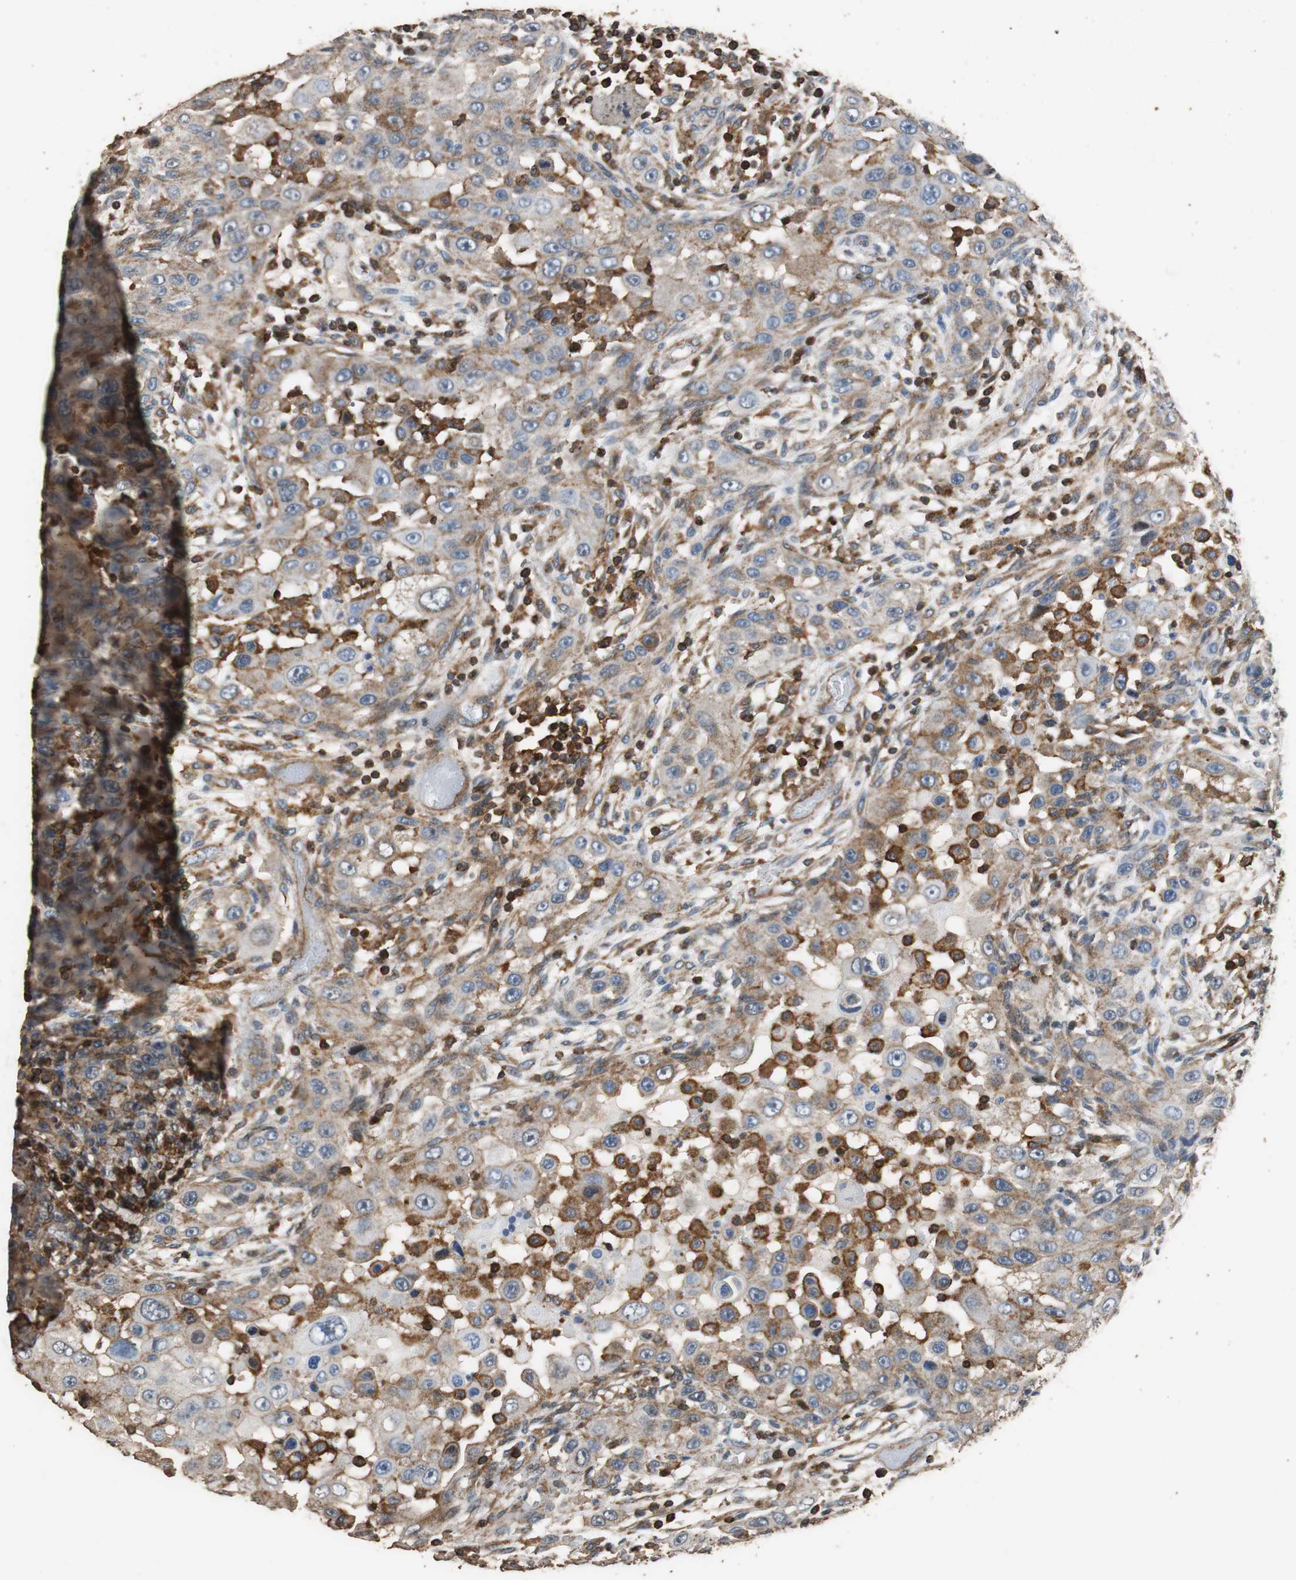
{"staining": {"intensity": "moderate", "quantity": ">75%", "location": "cytoplasmic/membranous"}, "tissue": "head and neck cancer", "cell_type": "Tumor cells", "image_type": "cancer", "snomed": [{"axis": "morphology", "description": "Carcinoma, NOS"}, {"axis": "topography", "description": "Head-Neck"}], "caption": "A medium amount of moderate cytoplasmic/membranous positivity is present in approximately >75% of tumor cells in carcinoma (head and neck) tissue. (DAB (3,3'-diaminobenzidine) IHC, brown staining for protein, blue staining for nuclei).", "gene": "PRKRA", "patient": {"sex": "male", "age": 87}}